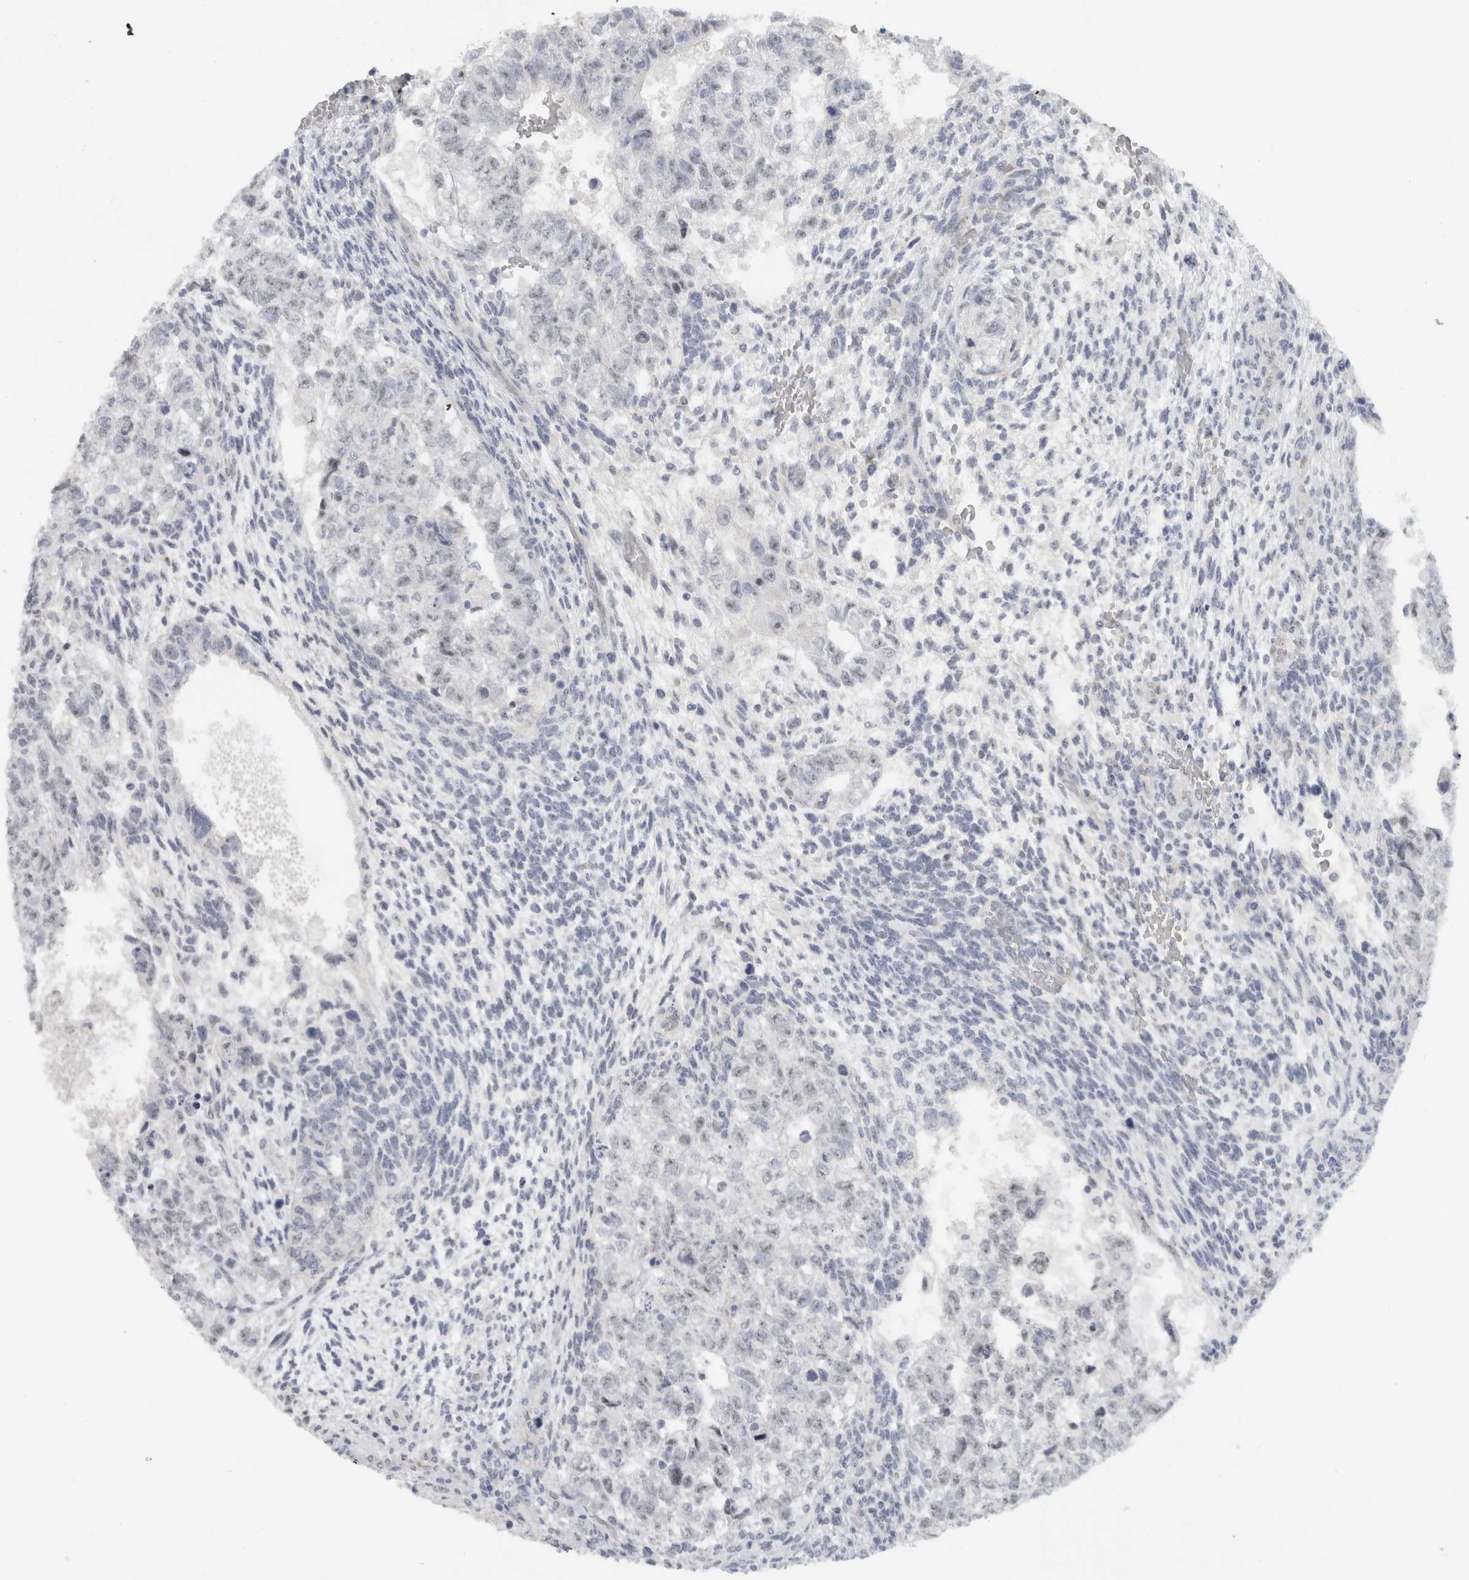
{"staining": {"intensity": "negative", "quantity": "none", "location": "none"}, "tissue": "testis cancer", "cell_type": "Tumor cells", "image_type": "cancer", "snomed": [{"axis": "morphology", "description": "Carcinoma, Embryonal, NOS"}, {"axis": "topography", "description": "Testis"}], "caption": "An image of testis cancer (embryonal carcinoma) stained for a protein exhibits no brown staining in tumor cells.", "gene": "FMR1NB", "patient": {"sex": "male", "age": 36}}